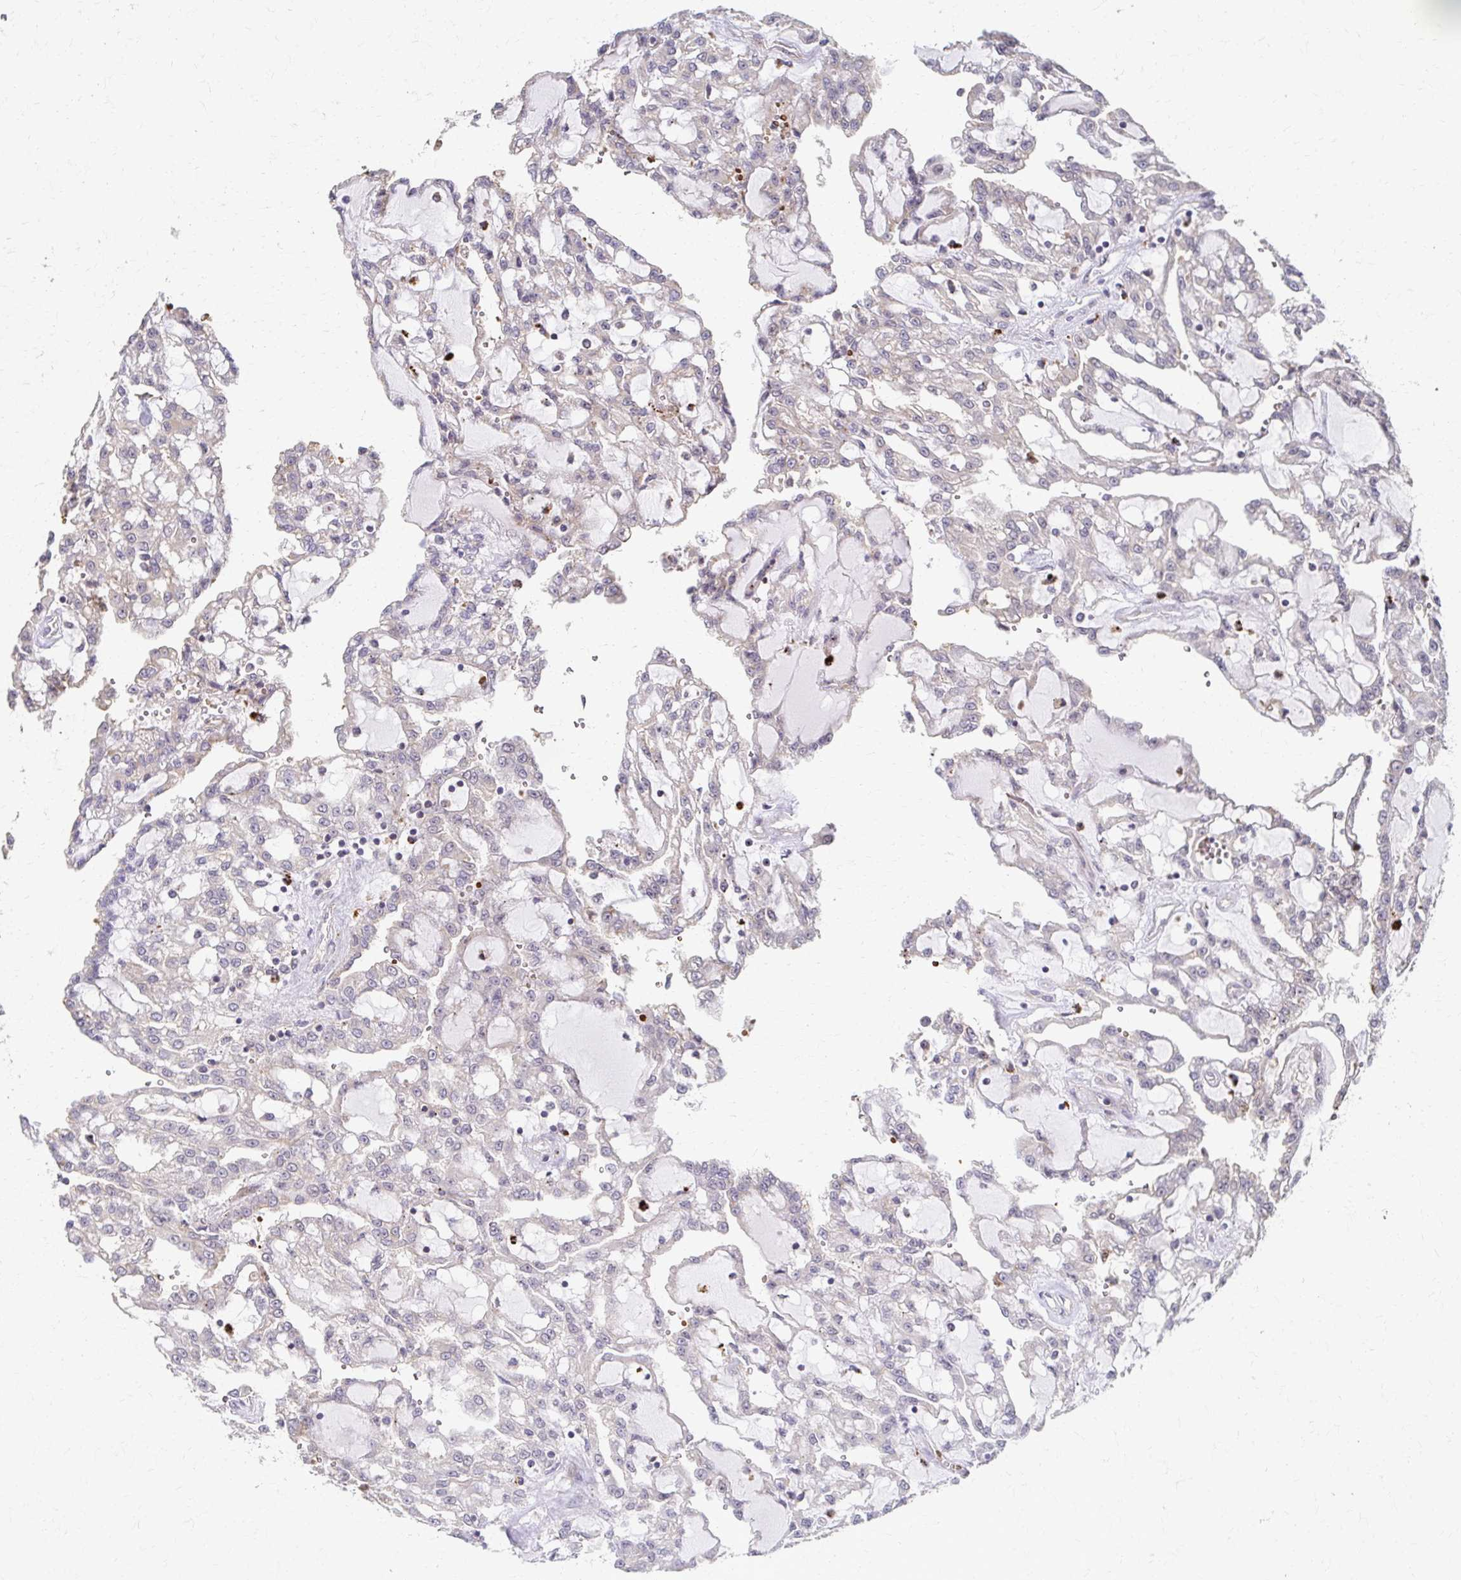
{"staining": {"intensity": "negative", "quantity": "none", "location": "none"}, "tissue": "renal cancer", "cell_type": "Tumor cells", "image_type": "cancer", "snomed": [{"axis": "morphology", "description": "Adenocarcinoma, NOS"}, {"axis": "topography", "description": "Kidney"}], "caption": "DAB (3,3'-diaminobenzidine) immunohistochemical staining of human adenocarcinoma (renal) shows no significant expression in tumor cells.", "gene": "SKA2", "patient": {"sex": "male", "age": 63}}